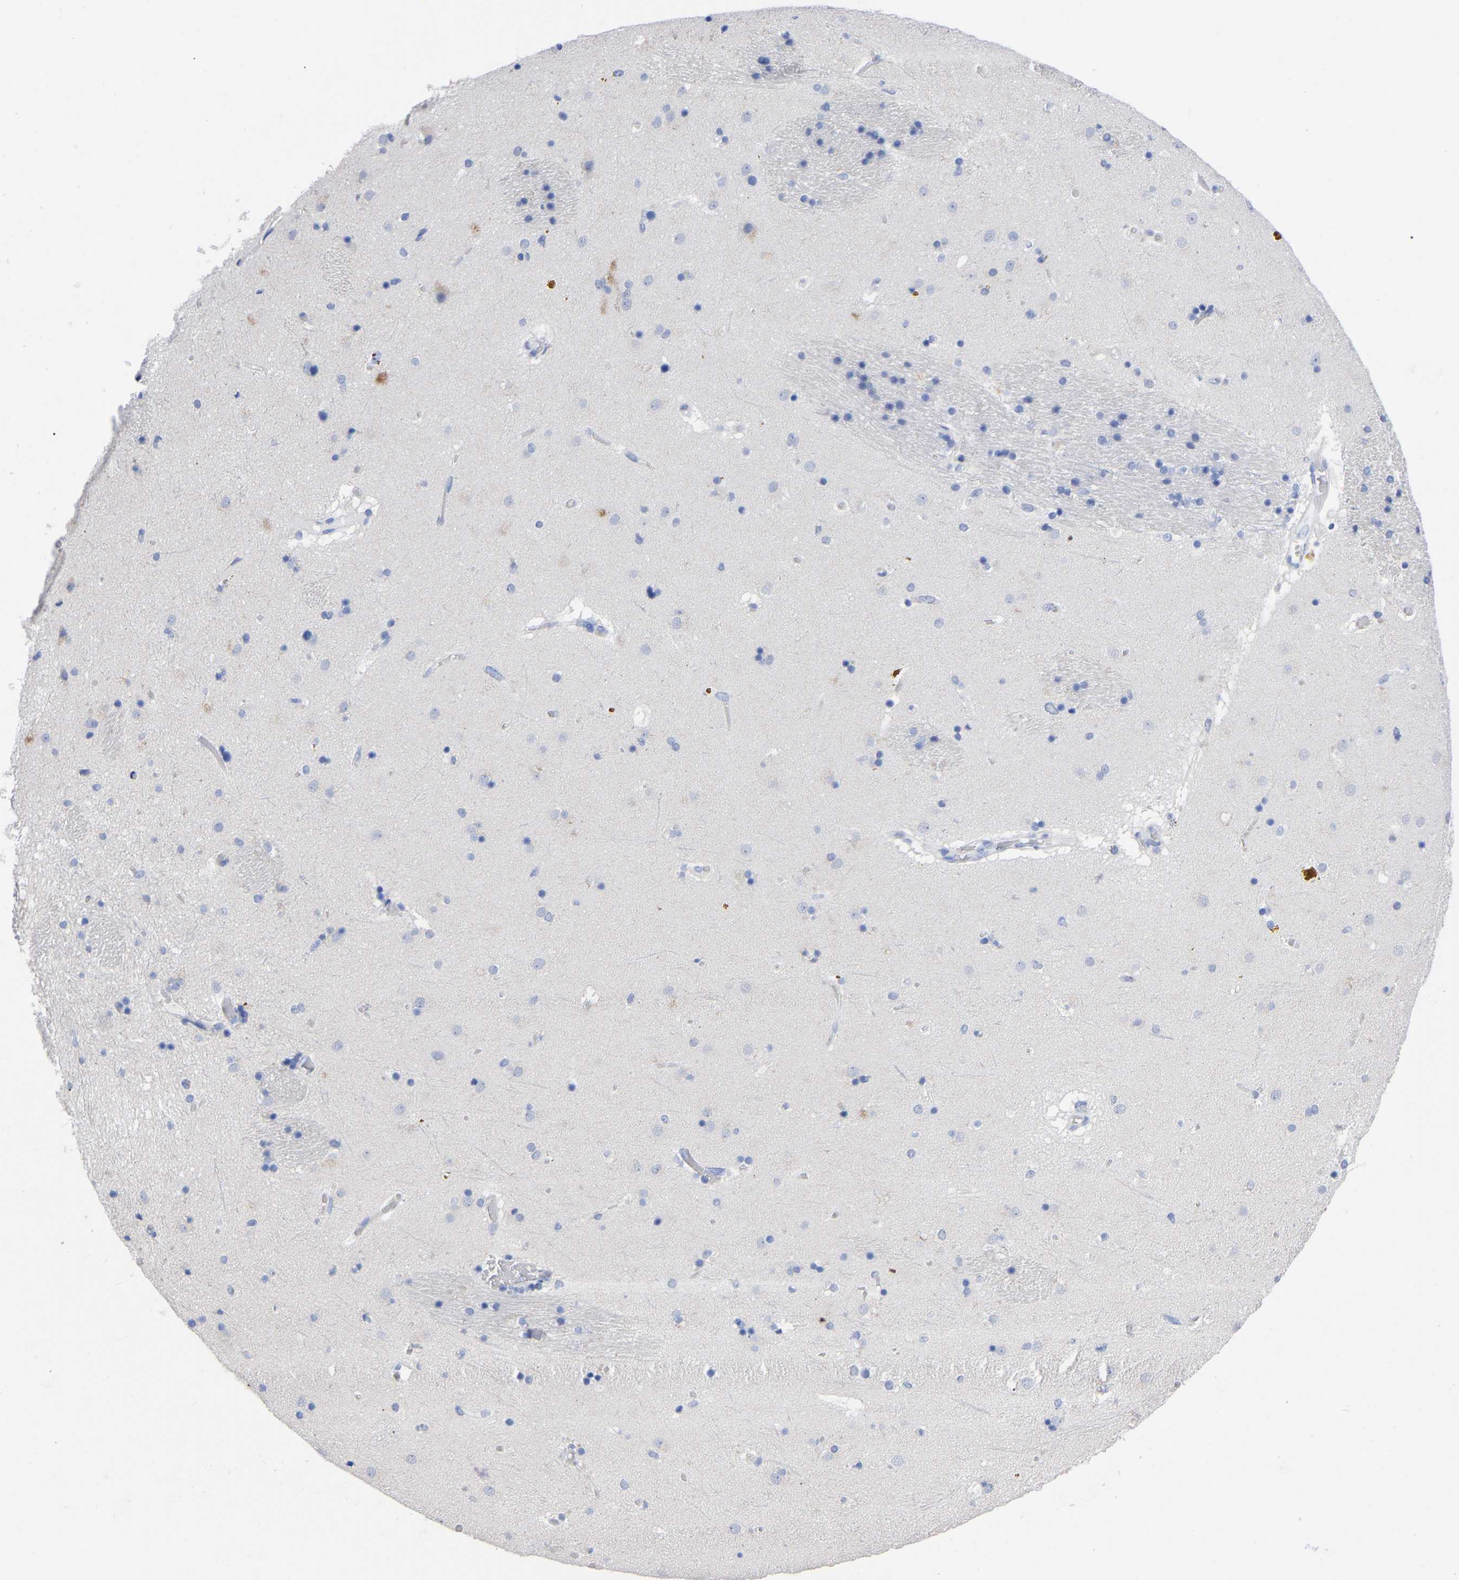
{"staining": {"intensity": "negative", "quantity": "none", "location": "none"}, "tissue": "caudate", "cell_type": "Glial cells", "image_type": "normal", "snomed": [{"axis": "morphology", "description": "Normal tissue, NOS"}, {"axis": "topography", "description": "Lateral ventricle wall"}], "caption": "Glial cells show no significant positivity in unremarkable caudate. Brightfield microscopy of immunohistochemistry stained with DAB (brown) and hematoxylin (blue), captured at high magnification.", "gene": "ANXA13", "patient": {"sex": "male", "age": 70}}